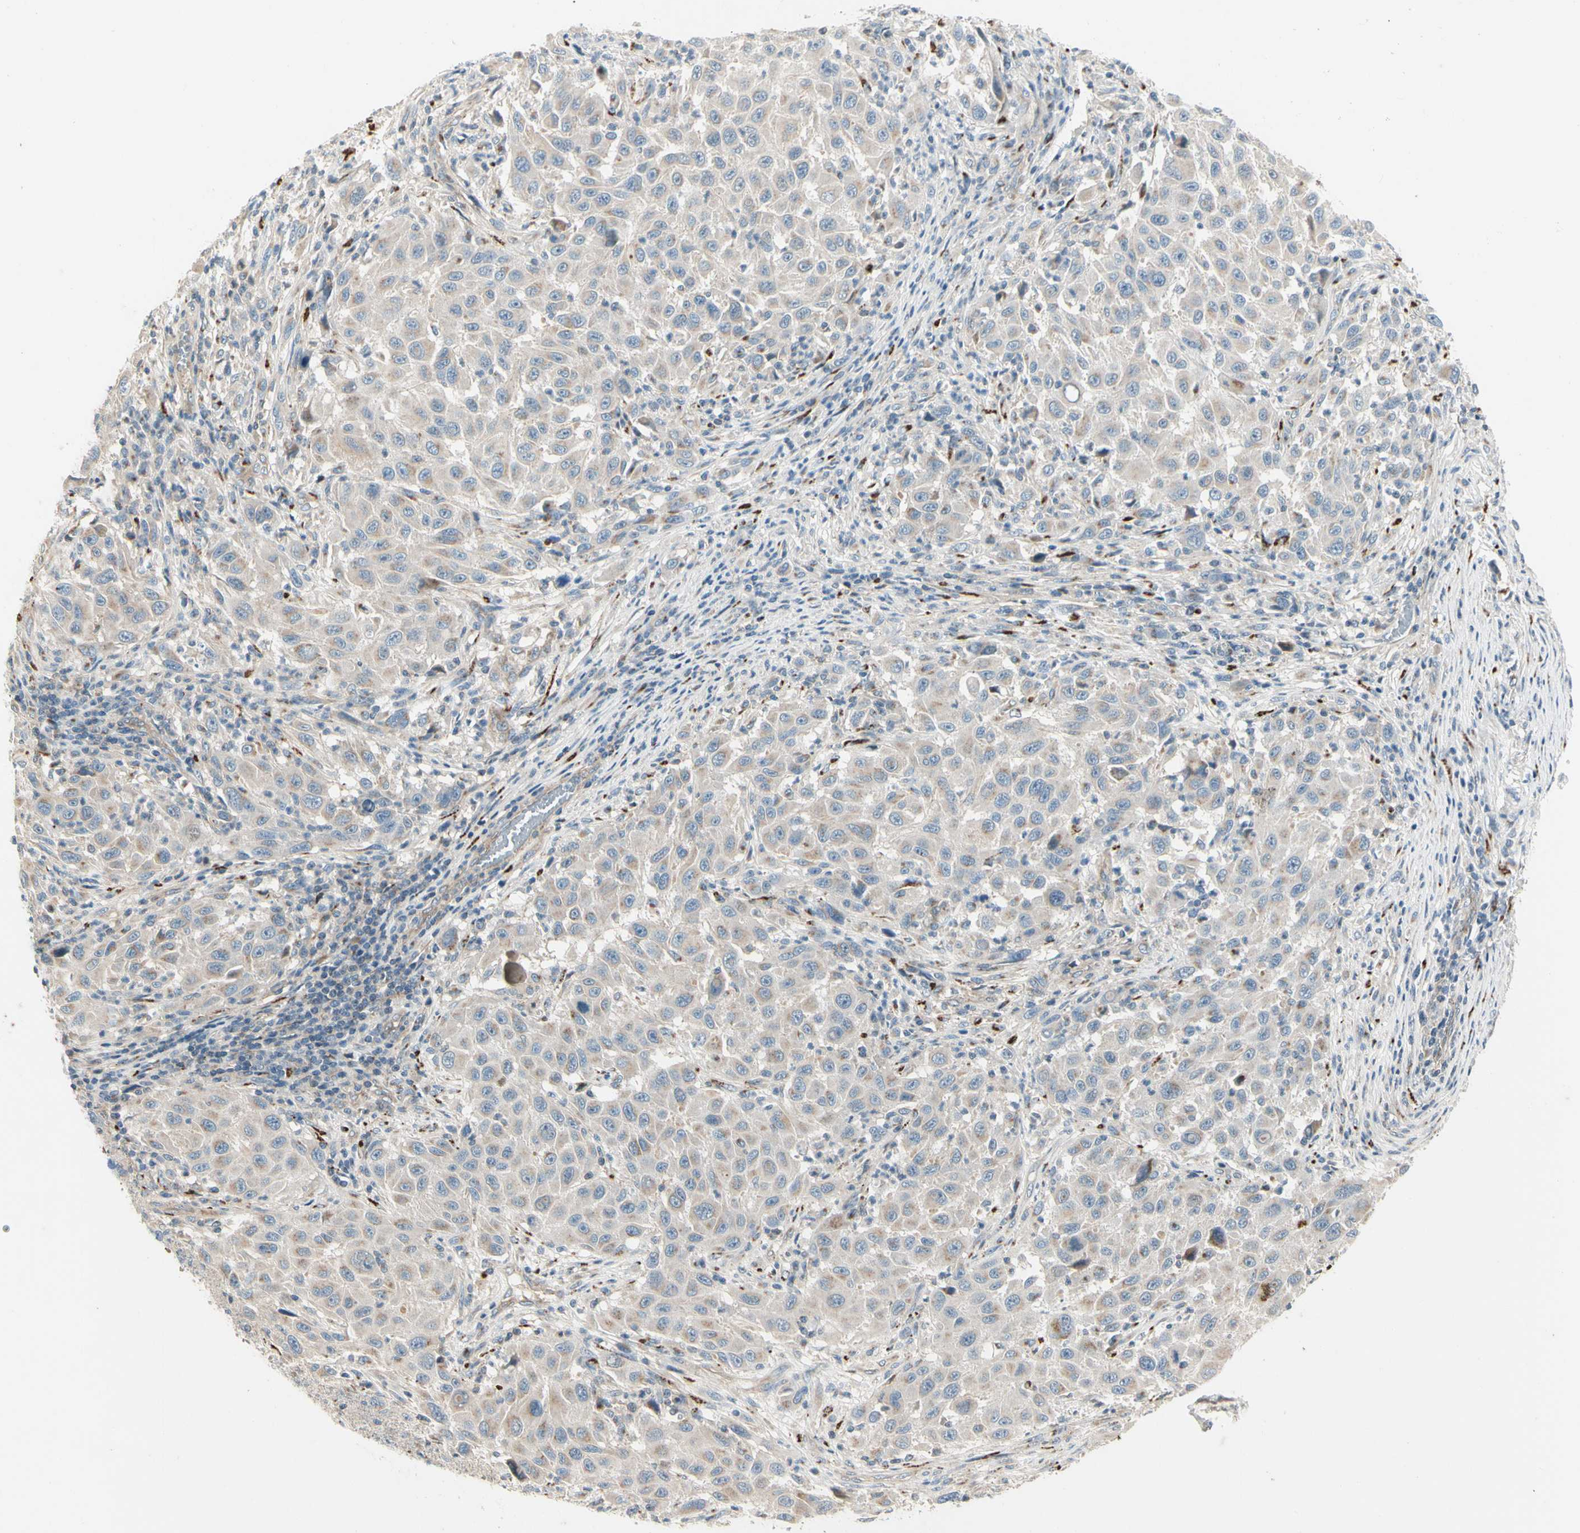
{"staining": {"intensity": "weak", "quantity": ">75%", "location": "cytoplasmic/membranous"}, "tissue": "melanoma", "cell_type": "Tumor cells", "image_type": "cancer", "snomed": [{"axis": "morphology", "description": "Malignant melanoma, Metastatic site"}, {"axis": "topography", "description": "Lymph node"}], "caption": "DAB immunohistochemical staining of human malignant melanoma (metastatic site) demonstrates weak cytoplasmic/membranous protein positivity in about >75% of tumor cells.", "gene": "ABCA3", "patient": {"sex": "male", "age": 61}}